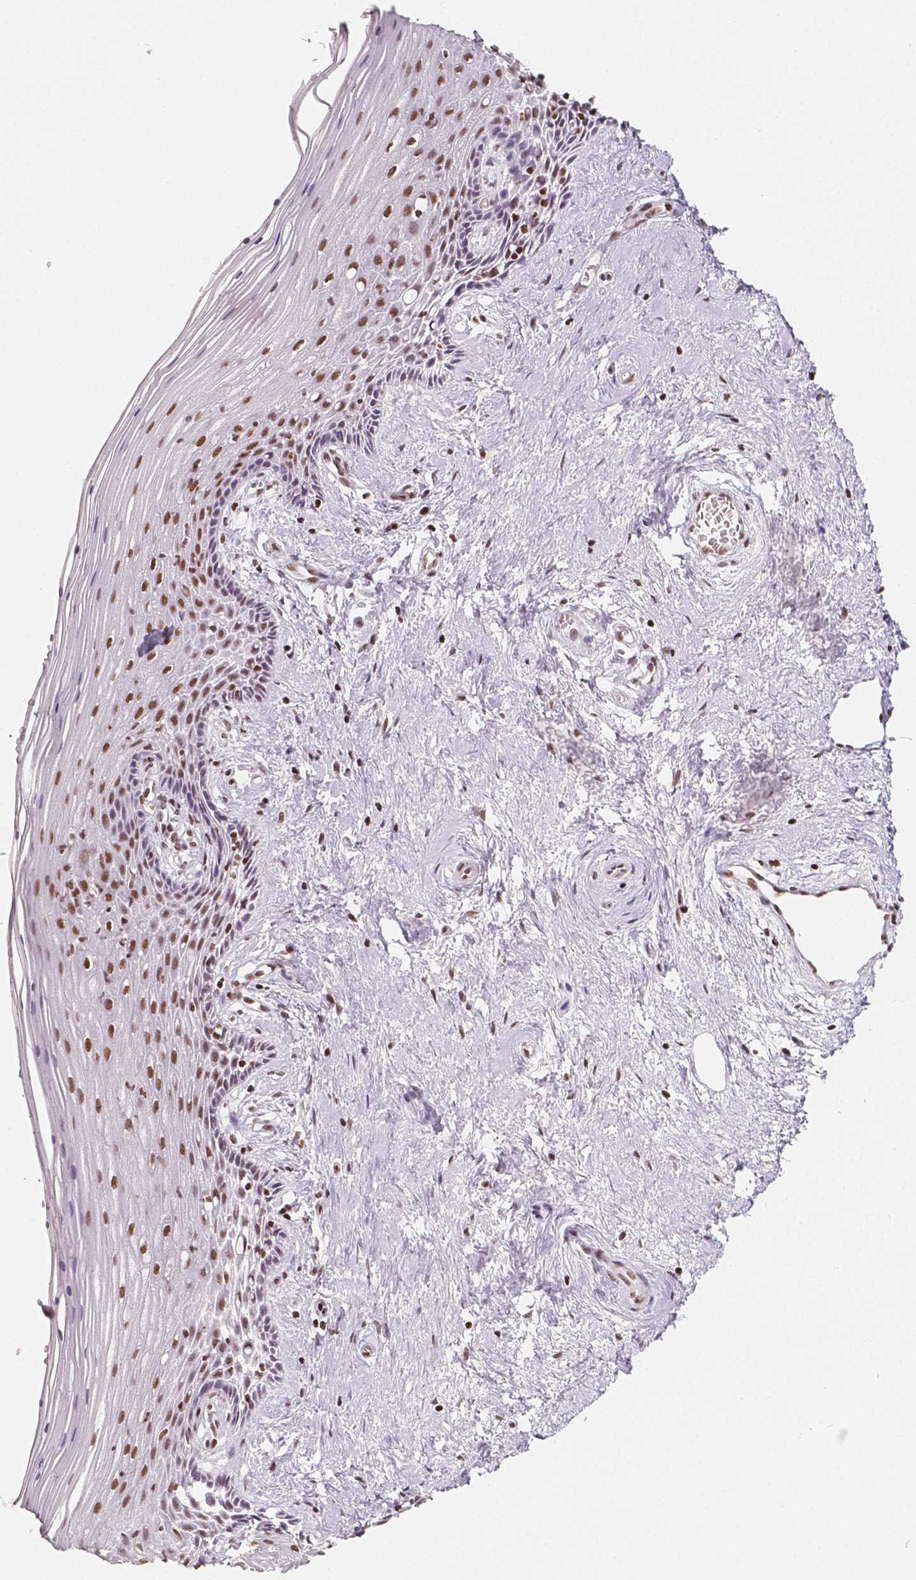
{"staining": {"intensity": "moderate", "quantity": ">75%", "location": "nuclear"}, "tissue": "vagina", "cell_type": "Squamous epithelial cells", "image_type": "normal", "snomed": [{"axis": "morphology", "description": "Normal tissue, NOS"}, {"axis": "topography", "description": "Vagina"}], "caption": "This micrograph exhibits immunohistochemistry staining of unremarkable human vagina, with medium moderate nuclear staining in about >75% of squamous epithelial cells.", "gene": "HDAC1", "patient": {"sex": "female", "age": 45}}